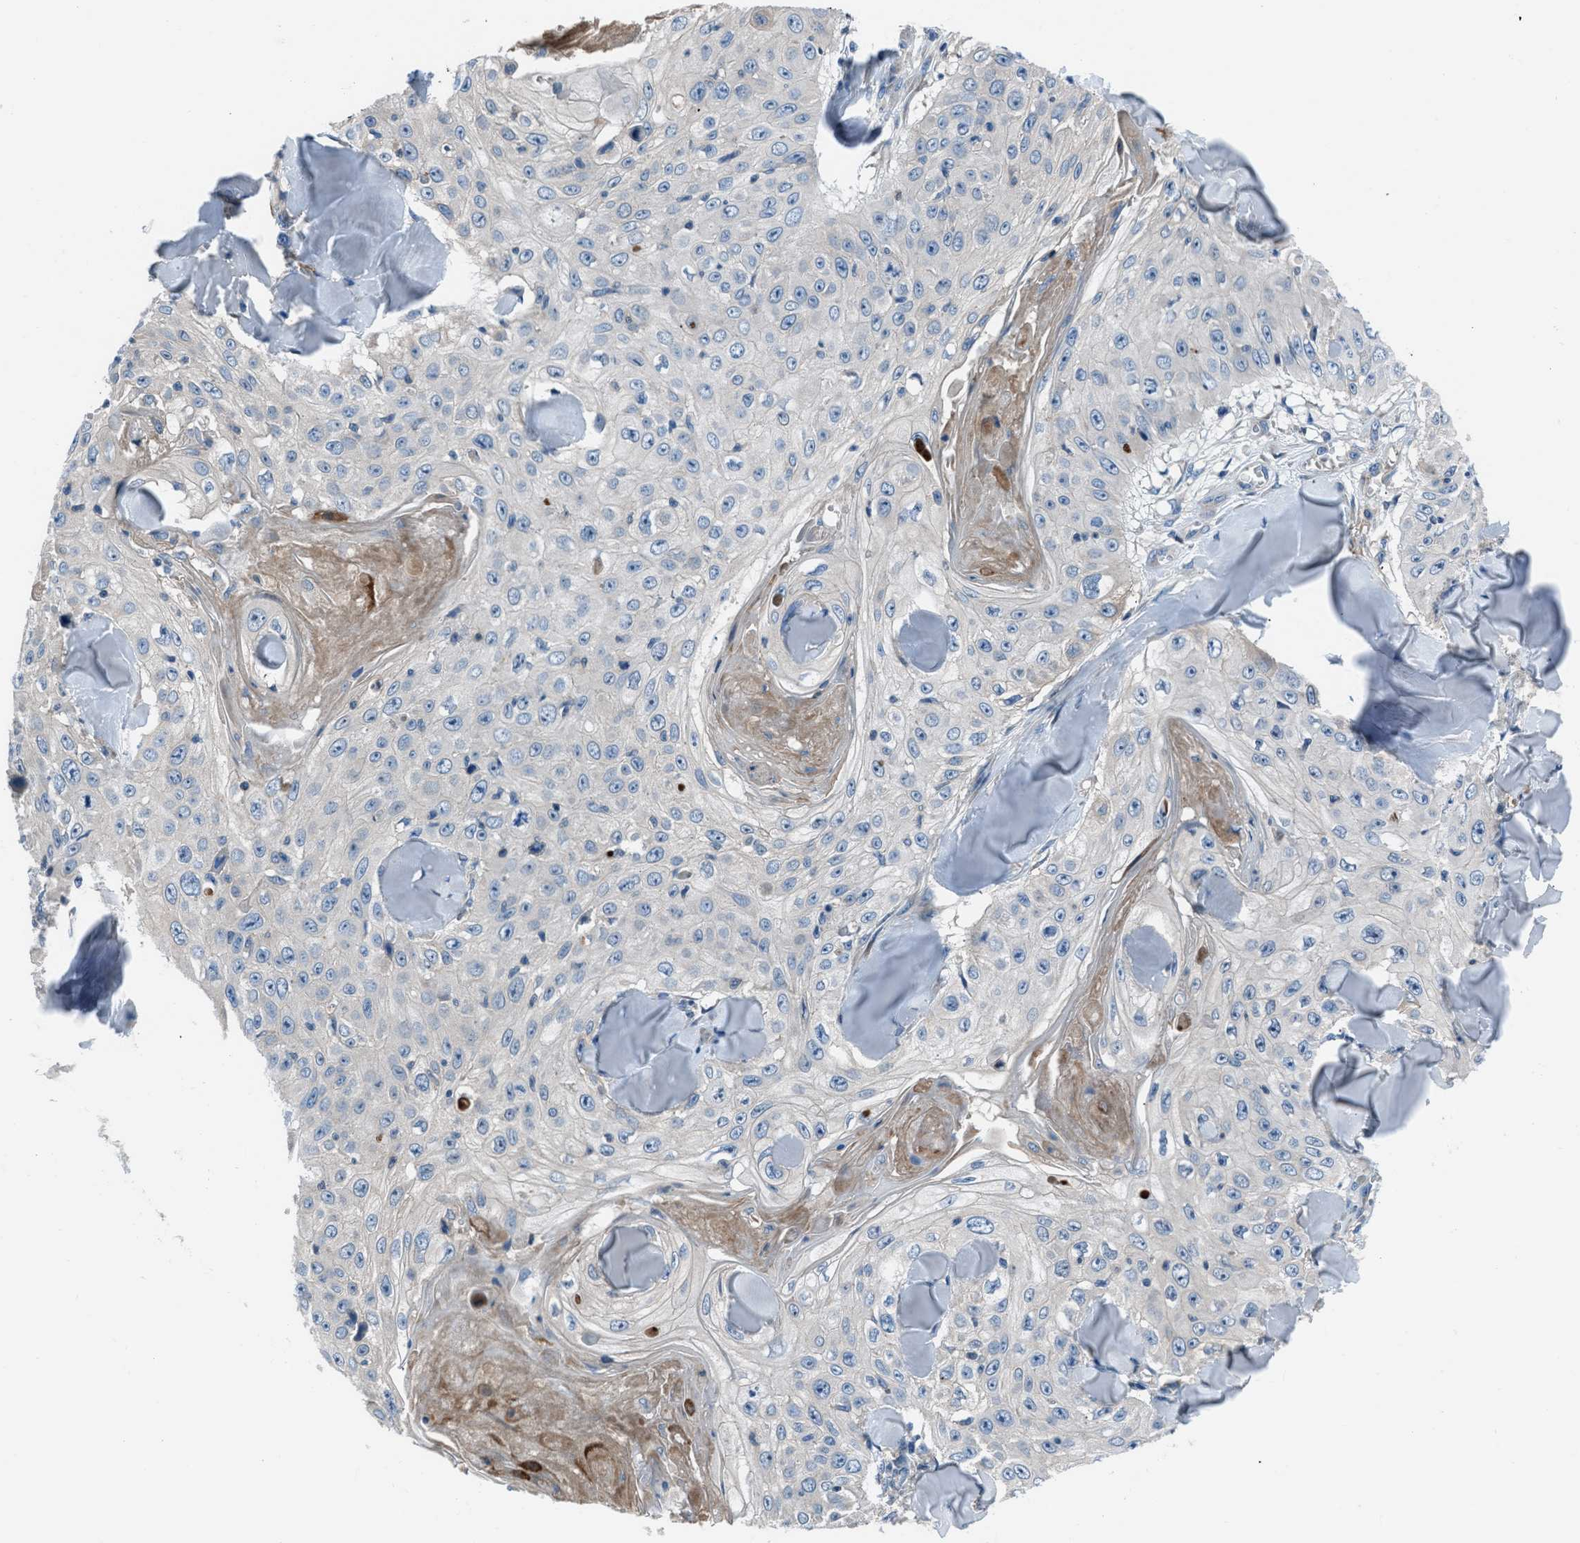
{"staining": {"intensity": "negative", "quantity": "none", "location": "none"}, "tissue": "skin cancer", "cell_type": "Tumor cells", "image_type": "cancer", "snomed": [{"axis": "morphology", "description": "Squamous cell carcinoma, NOS"}, {"axis": "topography", "description": "Skin"}], "caption": "Tumor cells are negative for brown protein staining in skin cancer.", "gene": "SLC38A6", "patient": {"sex": "male", "age": 86}}